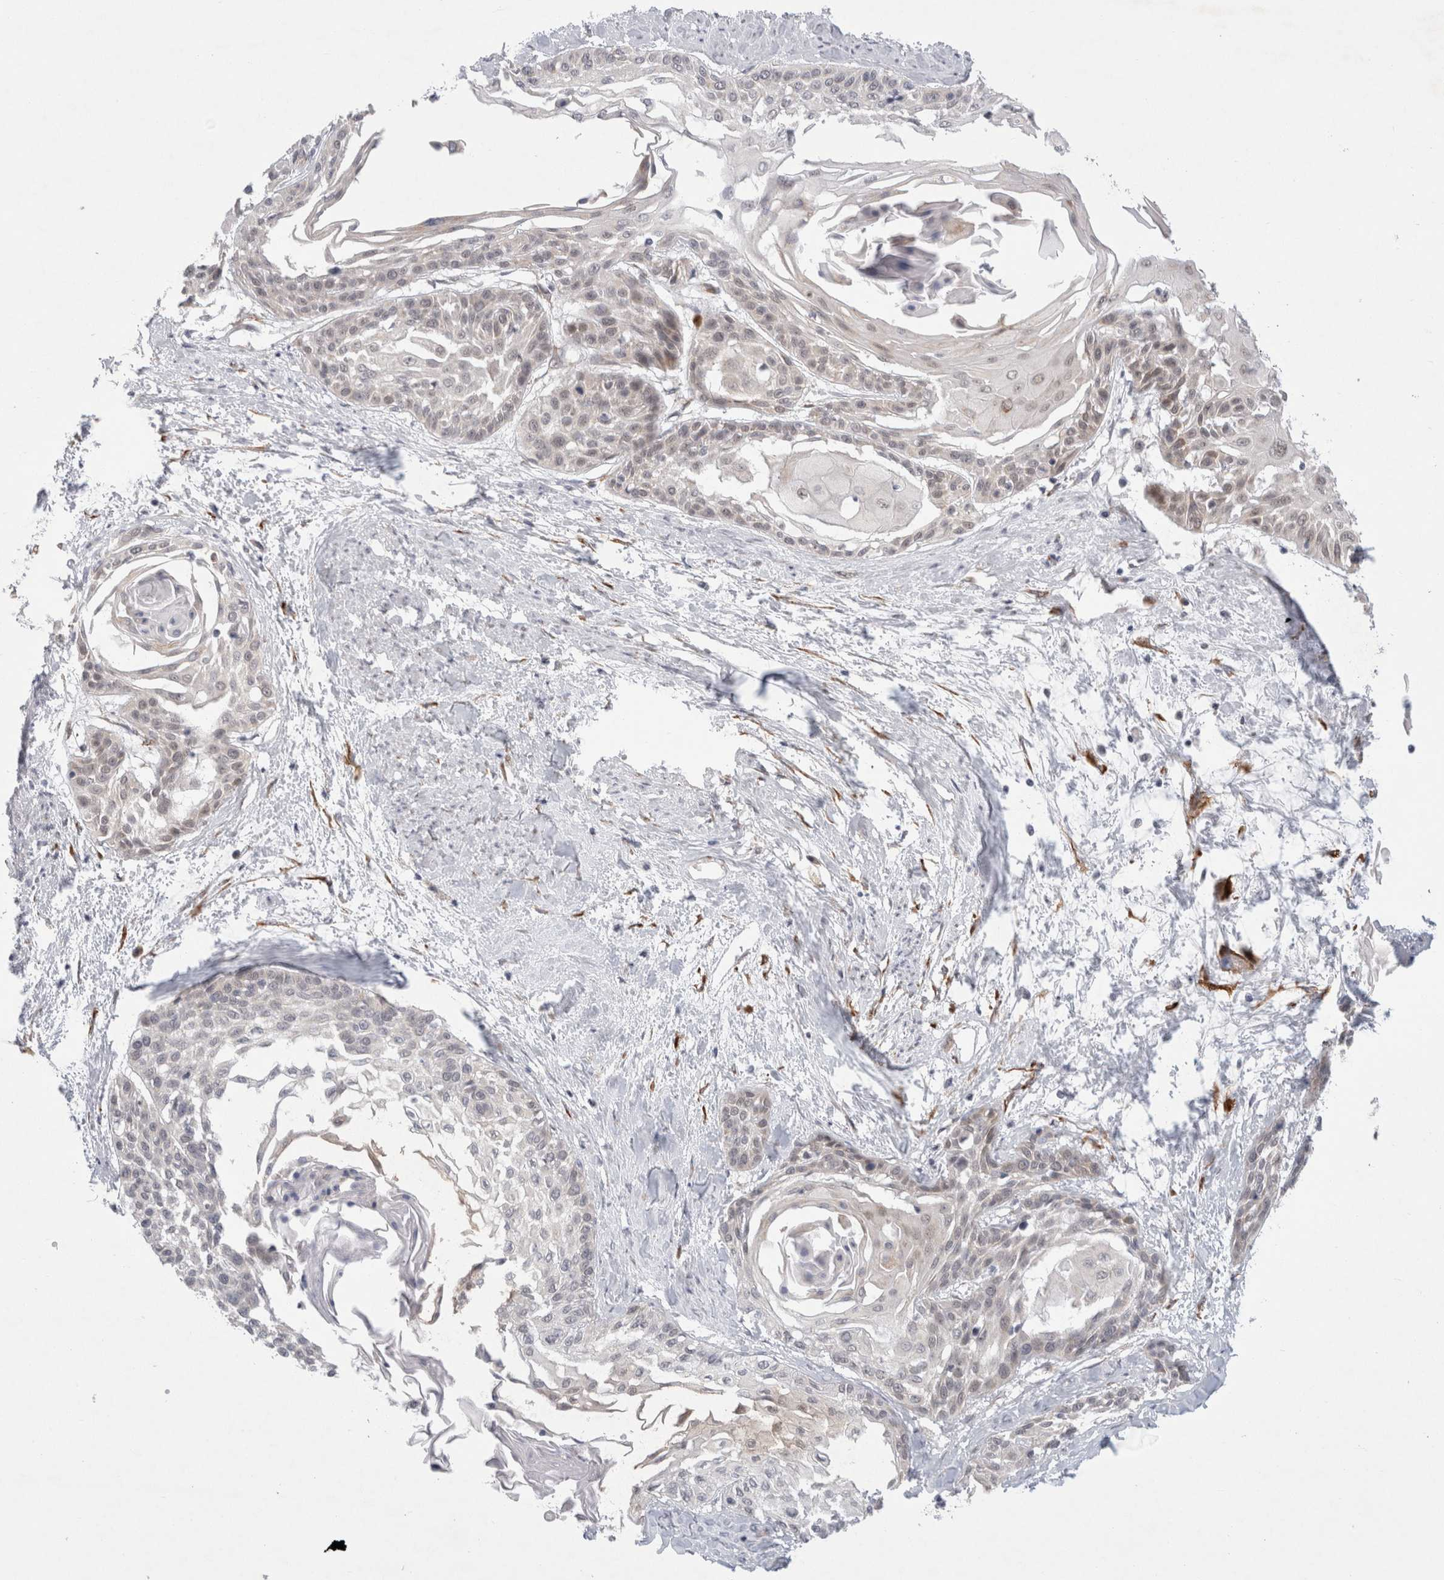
{"staining": {"intensity": "weak", "quantity": "<25%", "location": "nuclear"}, "tissue": "cervical cancer", "cell_type": "Tumor cells", "image_type": "cancer", "snomed": [{"axis": "morphology", "description": "Squamous cell carcinoma, NOS"}, {"axis": "topography", "description": "Cervix"}], "caption": "Tumor cells show no significant protein positivity in cervical squamous cell carcinoma.", "gene": "TRMT1L", "patient": {"sex": "female", "age": 57}}